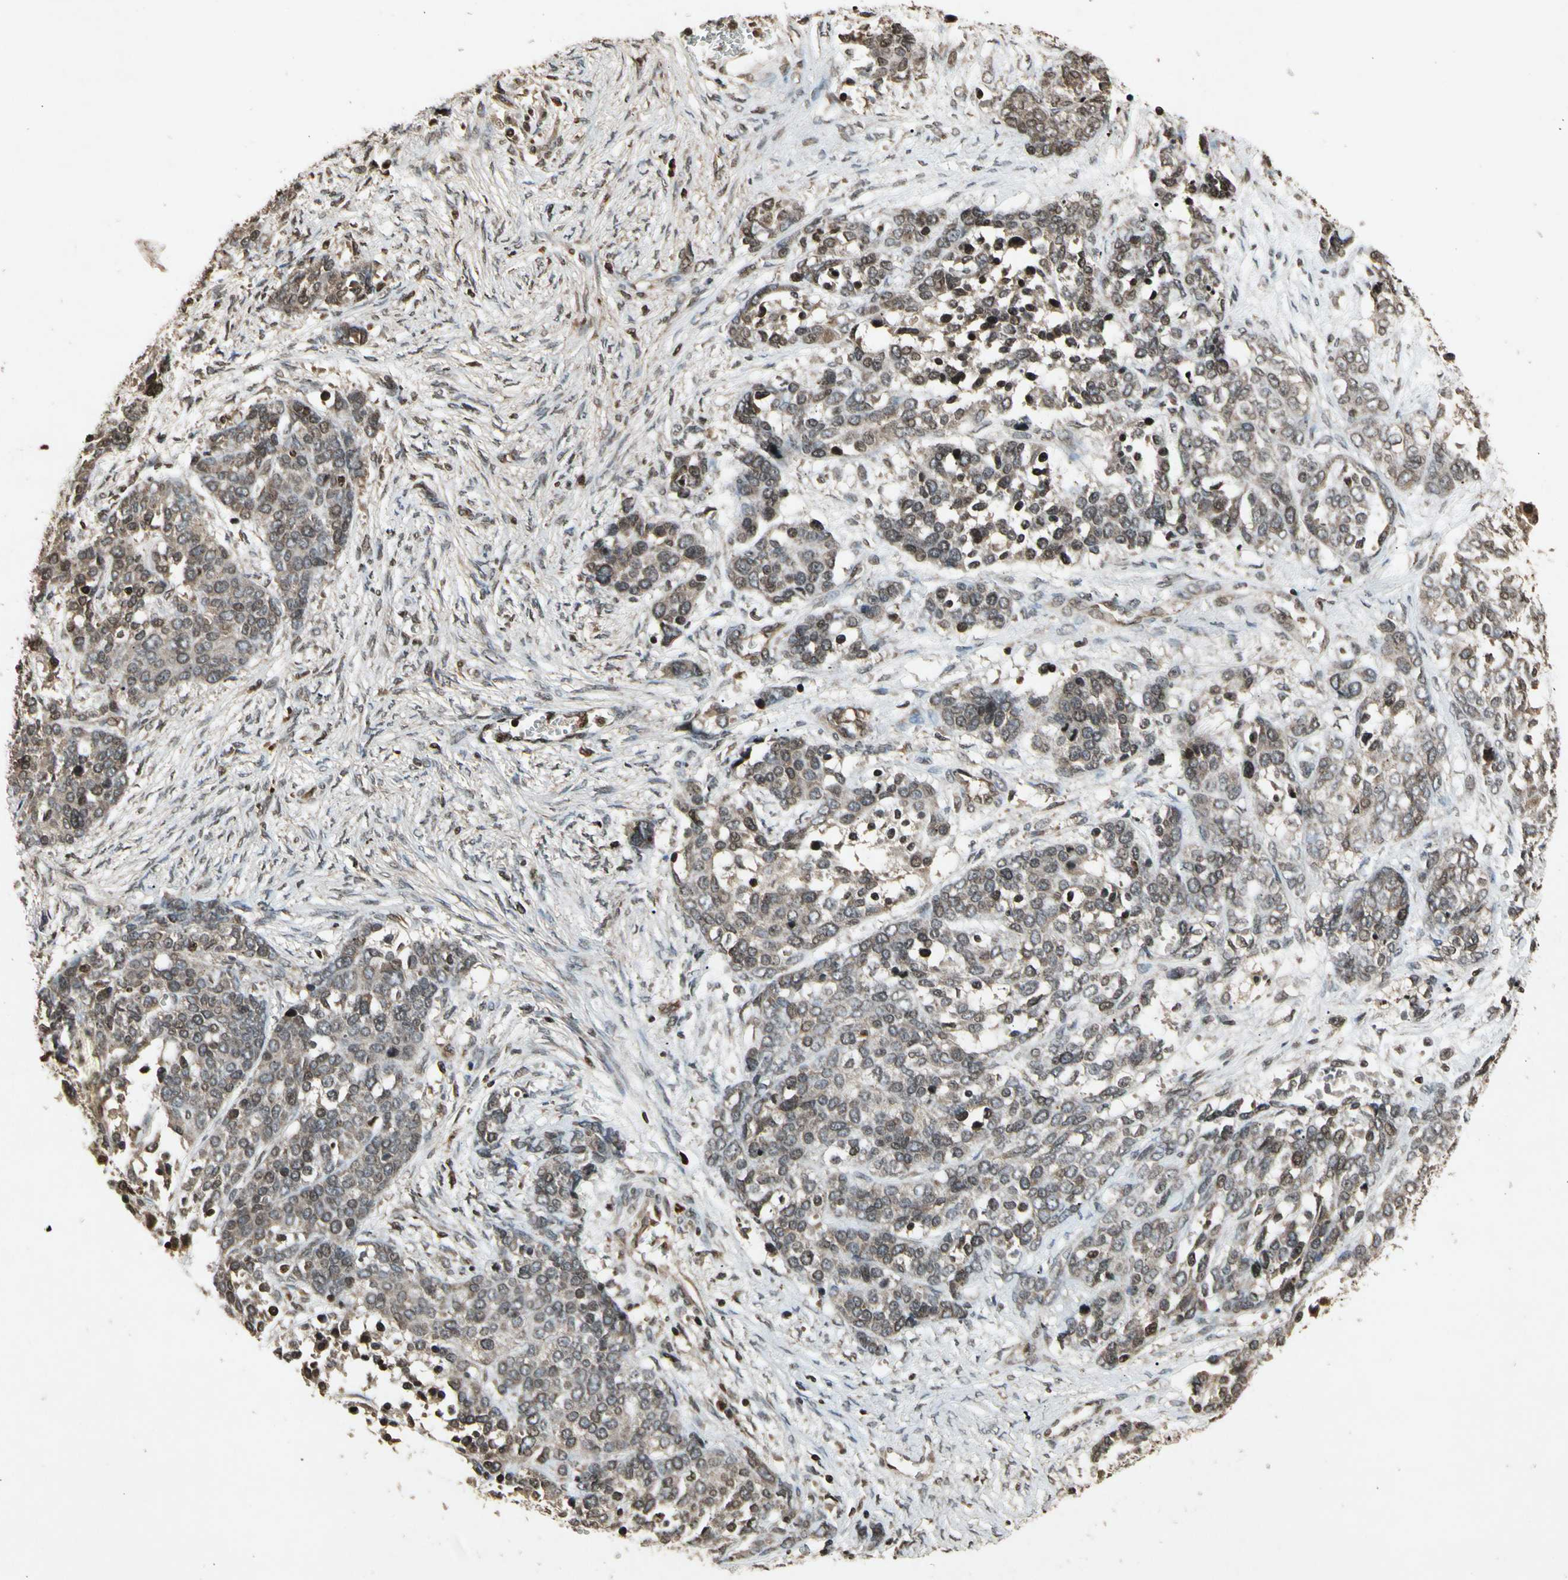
{"staining": {"intensity": "moderate", "quantity": ">75%", "location": "cytoplasmic/membranous"}, "tissue": "ovarian cancer", "cell_type": "Tumor cells", "image_type": "cancer", "snomed": [{"axis": "morphology", "description": "Cystadenocarcinoma, serous, NOS"}, {"axis": "topography", "description": "Ovary"}], "caption": "A medium amount of moderate cytoplasmic/membranous positivity is identified in approximately >75% of tumor cells in ovarian cancer (serous cystadenocarcinoma) tissue. (DAB (3,3'-diaminobenzidine) = brown stain, brightfield microscopy at high magnification).", "gene": "GLRX", "patient": {"sex": "female", "age": 44}}